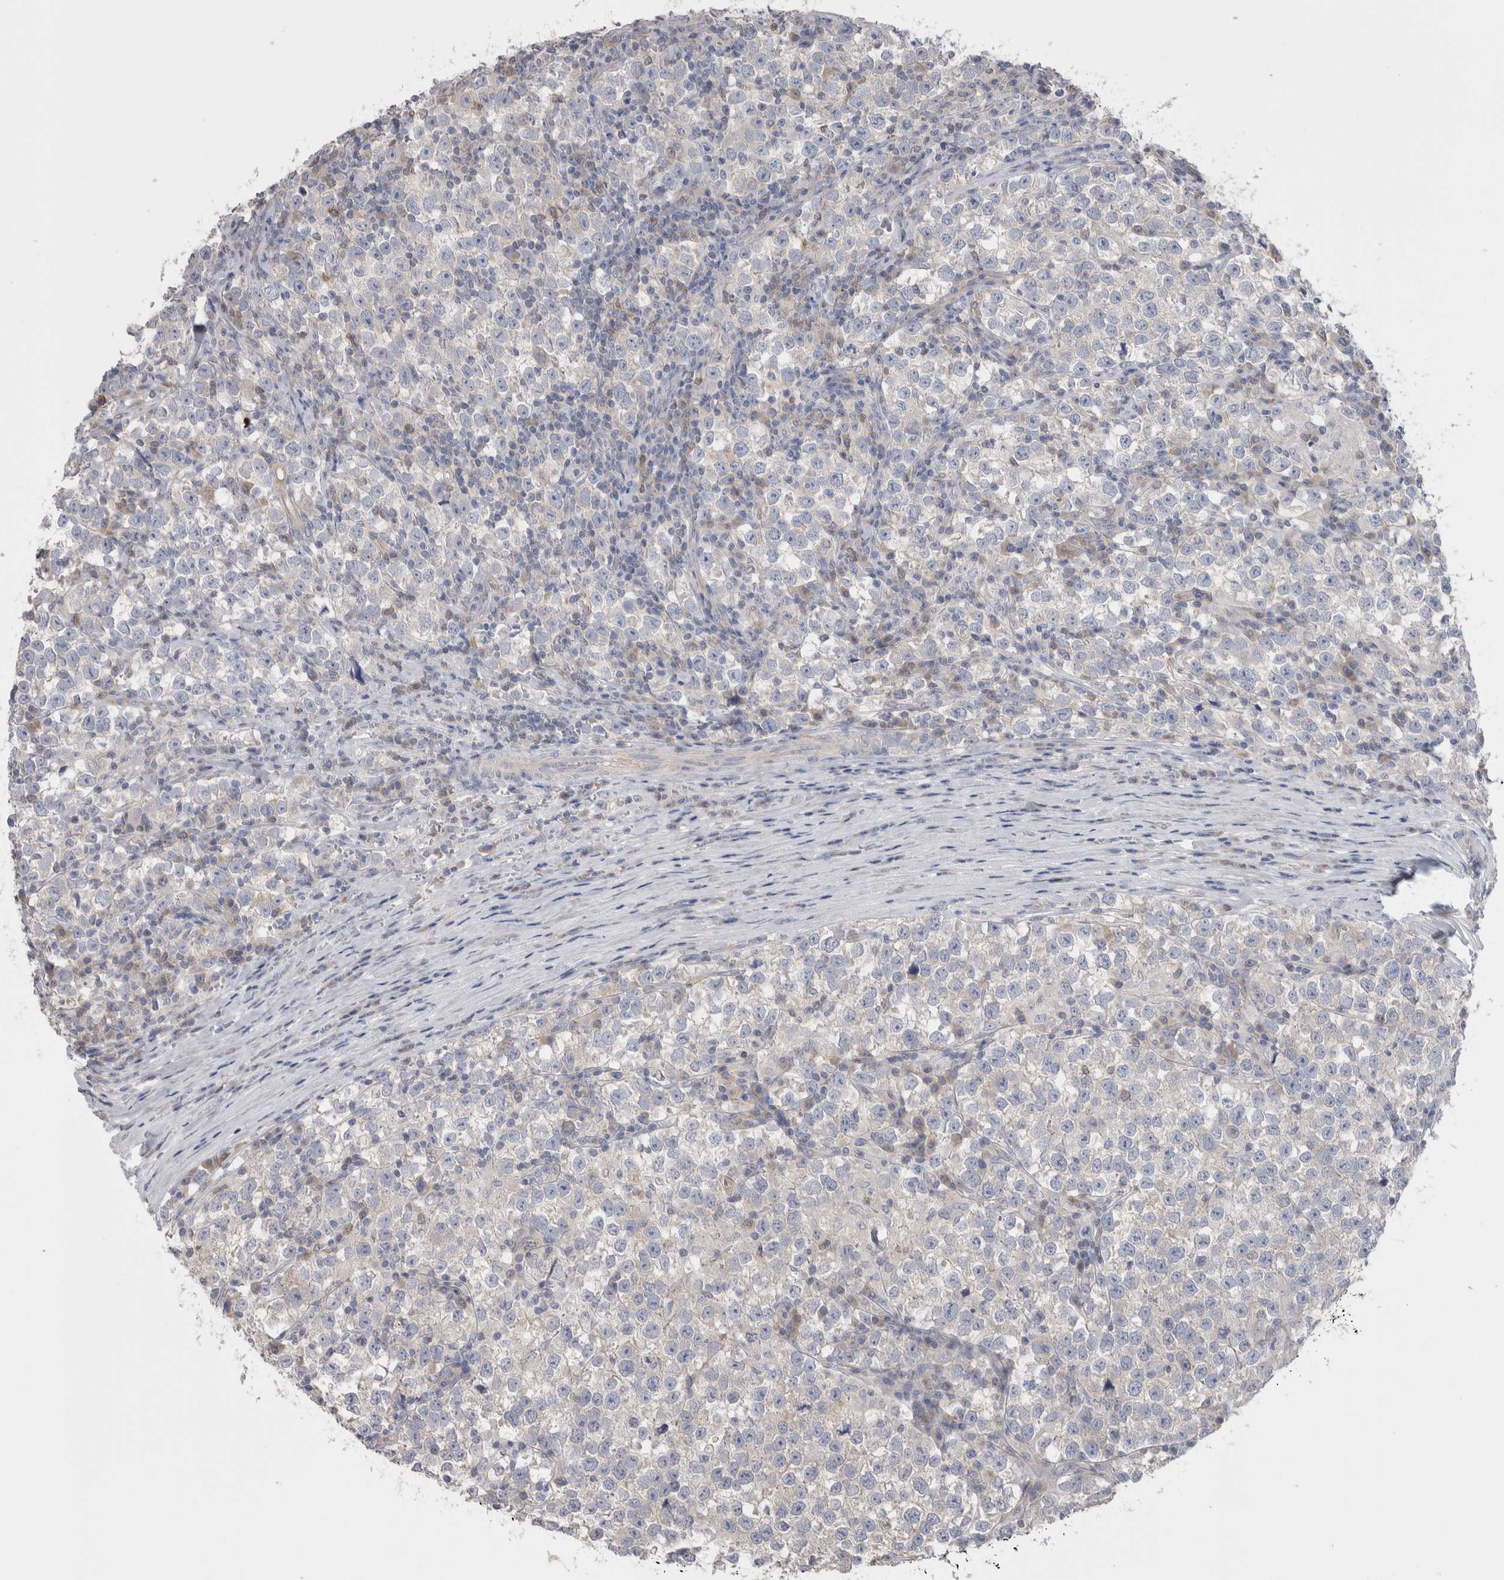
{"staining": {"intensity": "negative", "quantity": "none", "location": "none"}, "tissue": "testis cancer", "cell_type": "Tumor cells", "image_type": "cancer", "snomed": [{"axis": "morphology", "description": "Normal tissue, NOS"}, {"axis": "morphology", "description": "Seminoma, NOS"}, {"axis": "topography", "description": "Testis"}], "caption": "This is an IHC histopathology image of human testis seminoma. There is no positivity in tumor cells.", "gene": "GPHN", "patient": {"sex": "male", "age": 43}}